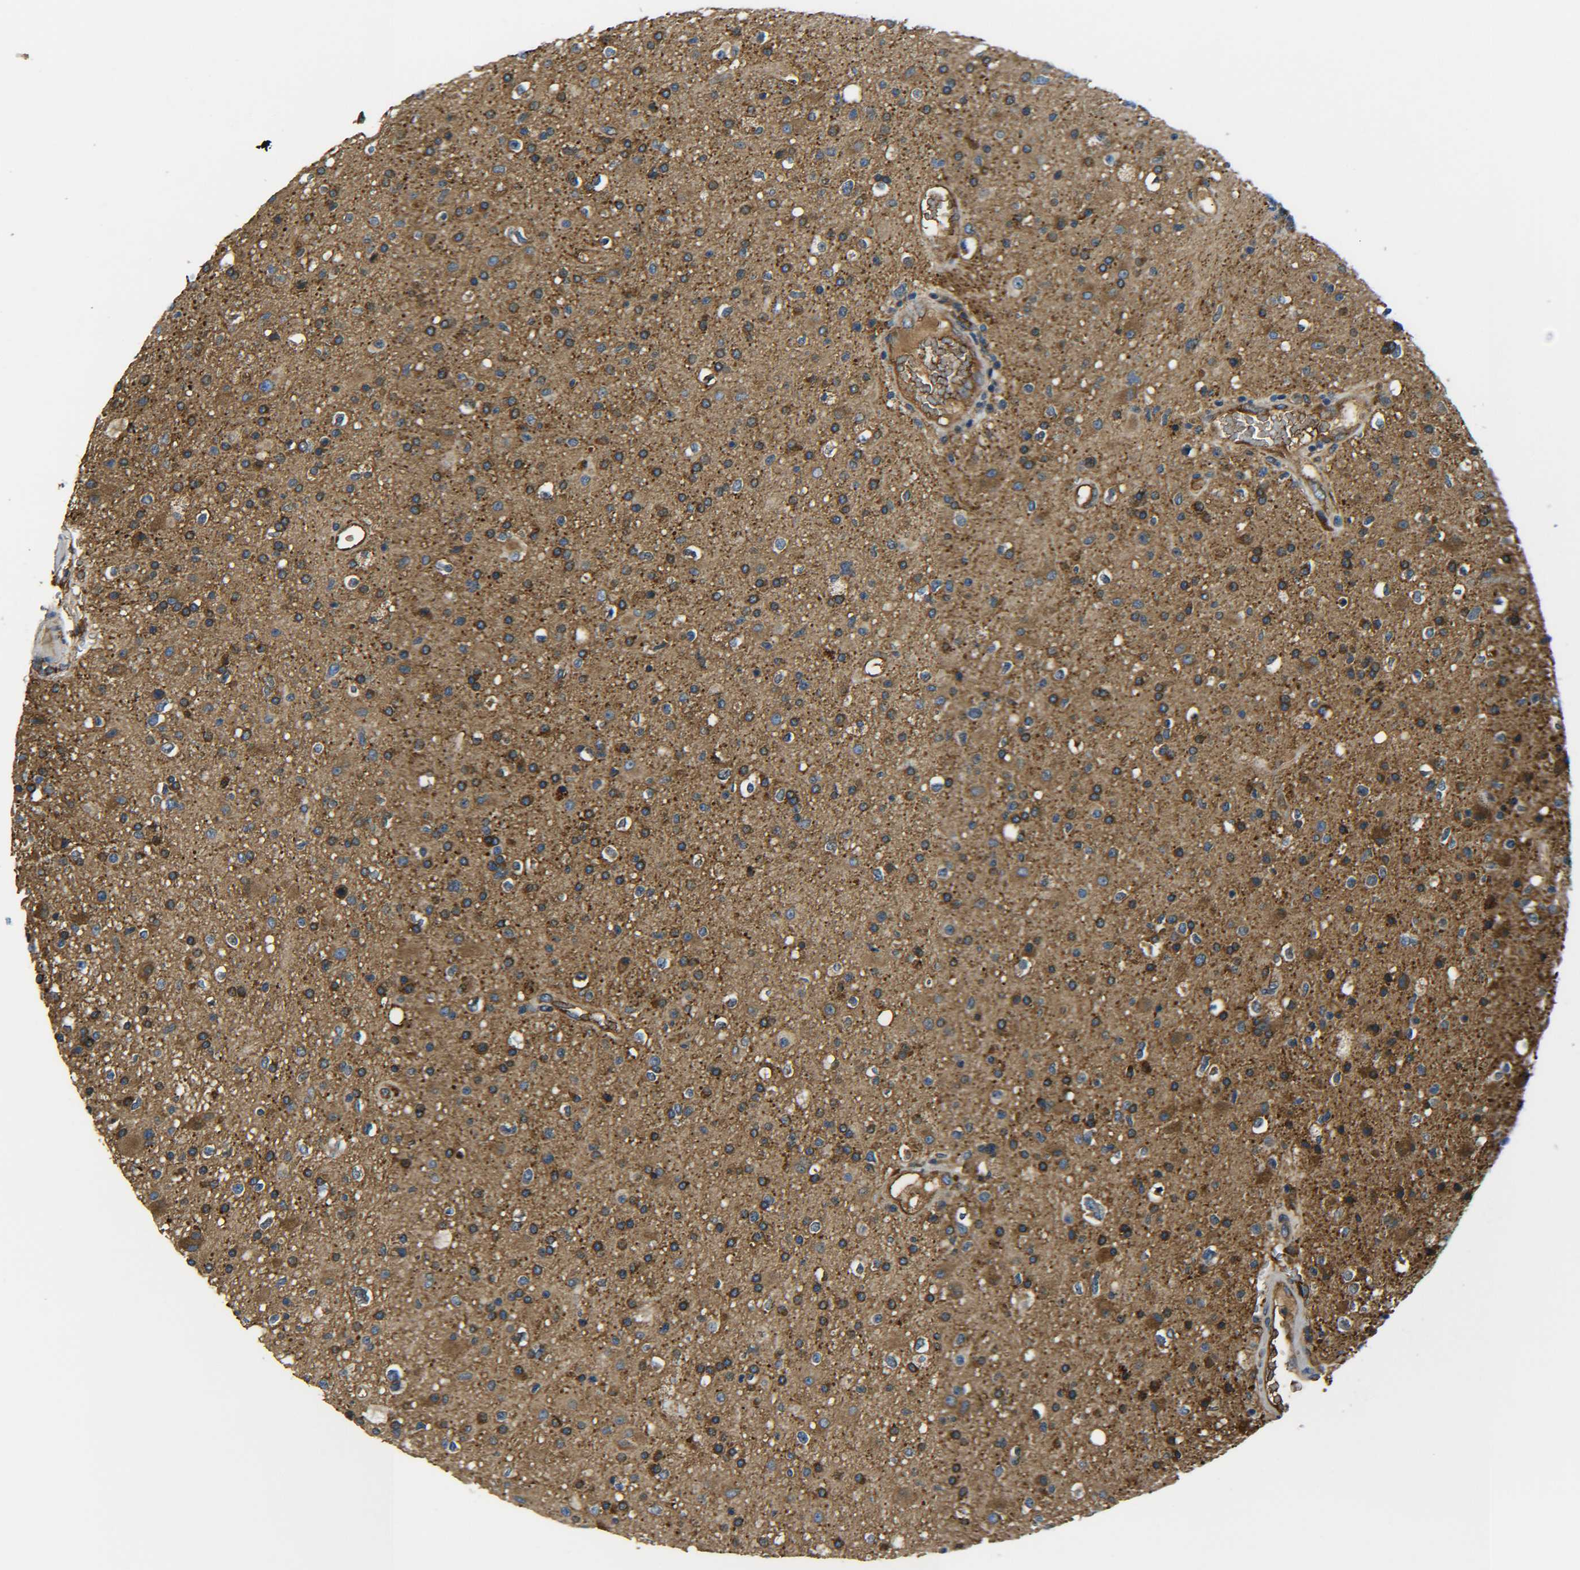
{"staining": {"intensity": "strong", "quantity": "25%-75%", "location": "cytoplasmic/membranous"}, "tissue": "glioma", "cell_type": "Tumor cells", "image_type": "cancer", "snomed": [{"axis": "morphology", "description": "Glioma, malignant, High grade"}, {"axis": "topography", "description": "Brain"}], "caption": "An image of glioma stained for a protein shows strong cytoplasmic/membranous brown staining in tumor cells.", "gene": "PREB", "patient": {"sex": "male", "age": 33}}